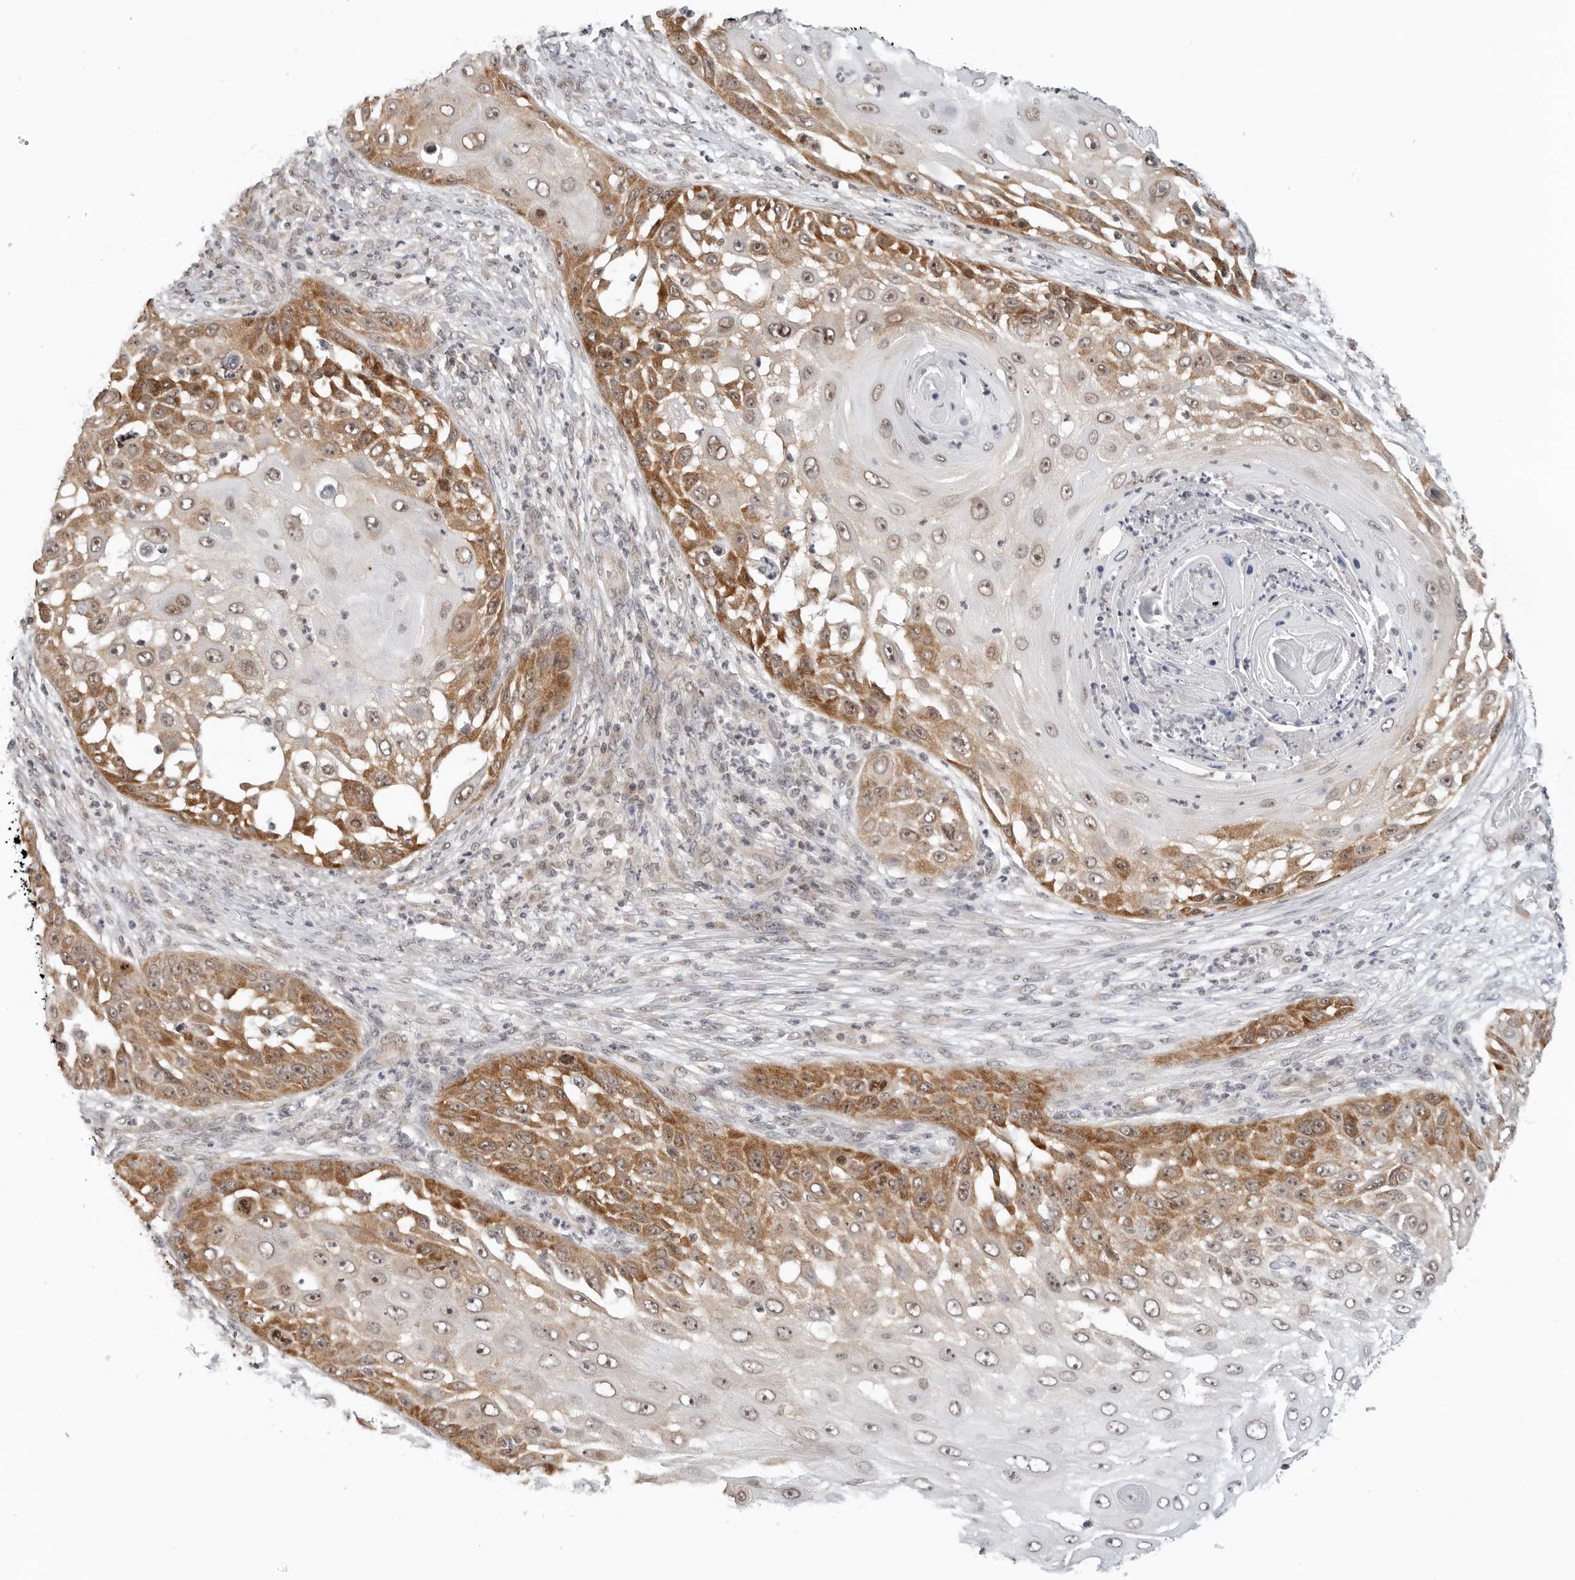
{"staining": {"intensity": "moderate", "quantity": ">75%", "location": "cytoplasmic/membranous"}, "tissue": "skin cancer", "cell_type": "Tumor cells", "image_type": "cancer", "snomed": [{"axis": "morphology", "description": "Squamous cell carcinoma, NOS"}, {"axis": "topography", "description": "Skin"}], "caption": "Protein expression analysis of squamous cell carcinoma (skin) reveals moderate cytoplasmic/membranous positivity in about >75% of tumor cells.", "gene": "METAP1", "patient": {"sex": "female", "age": 44}}